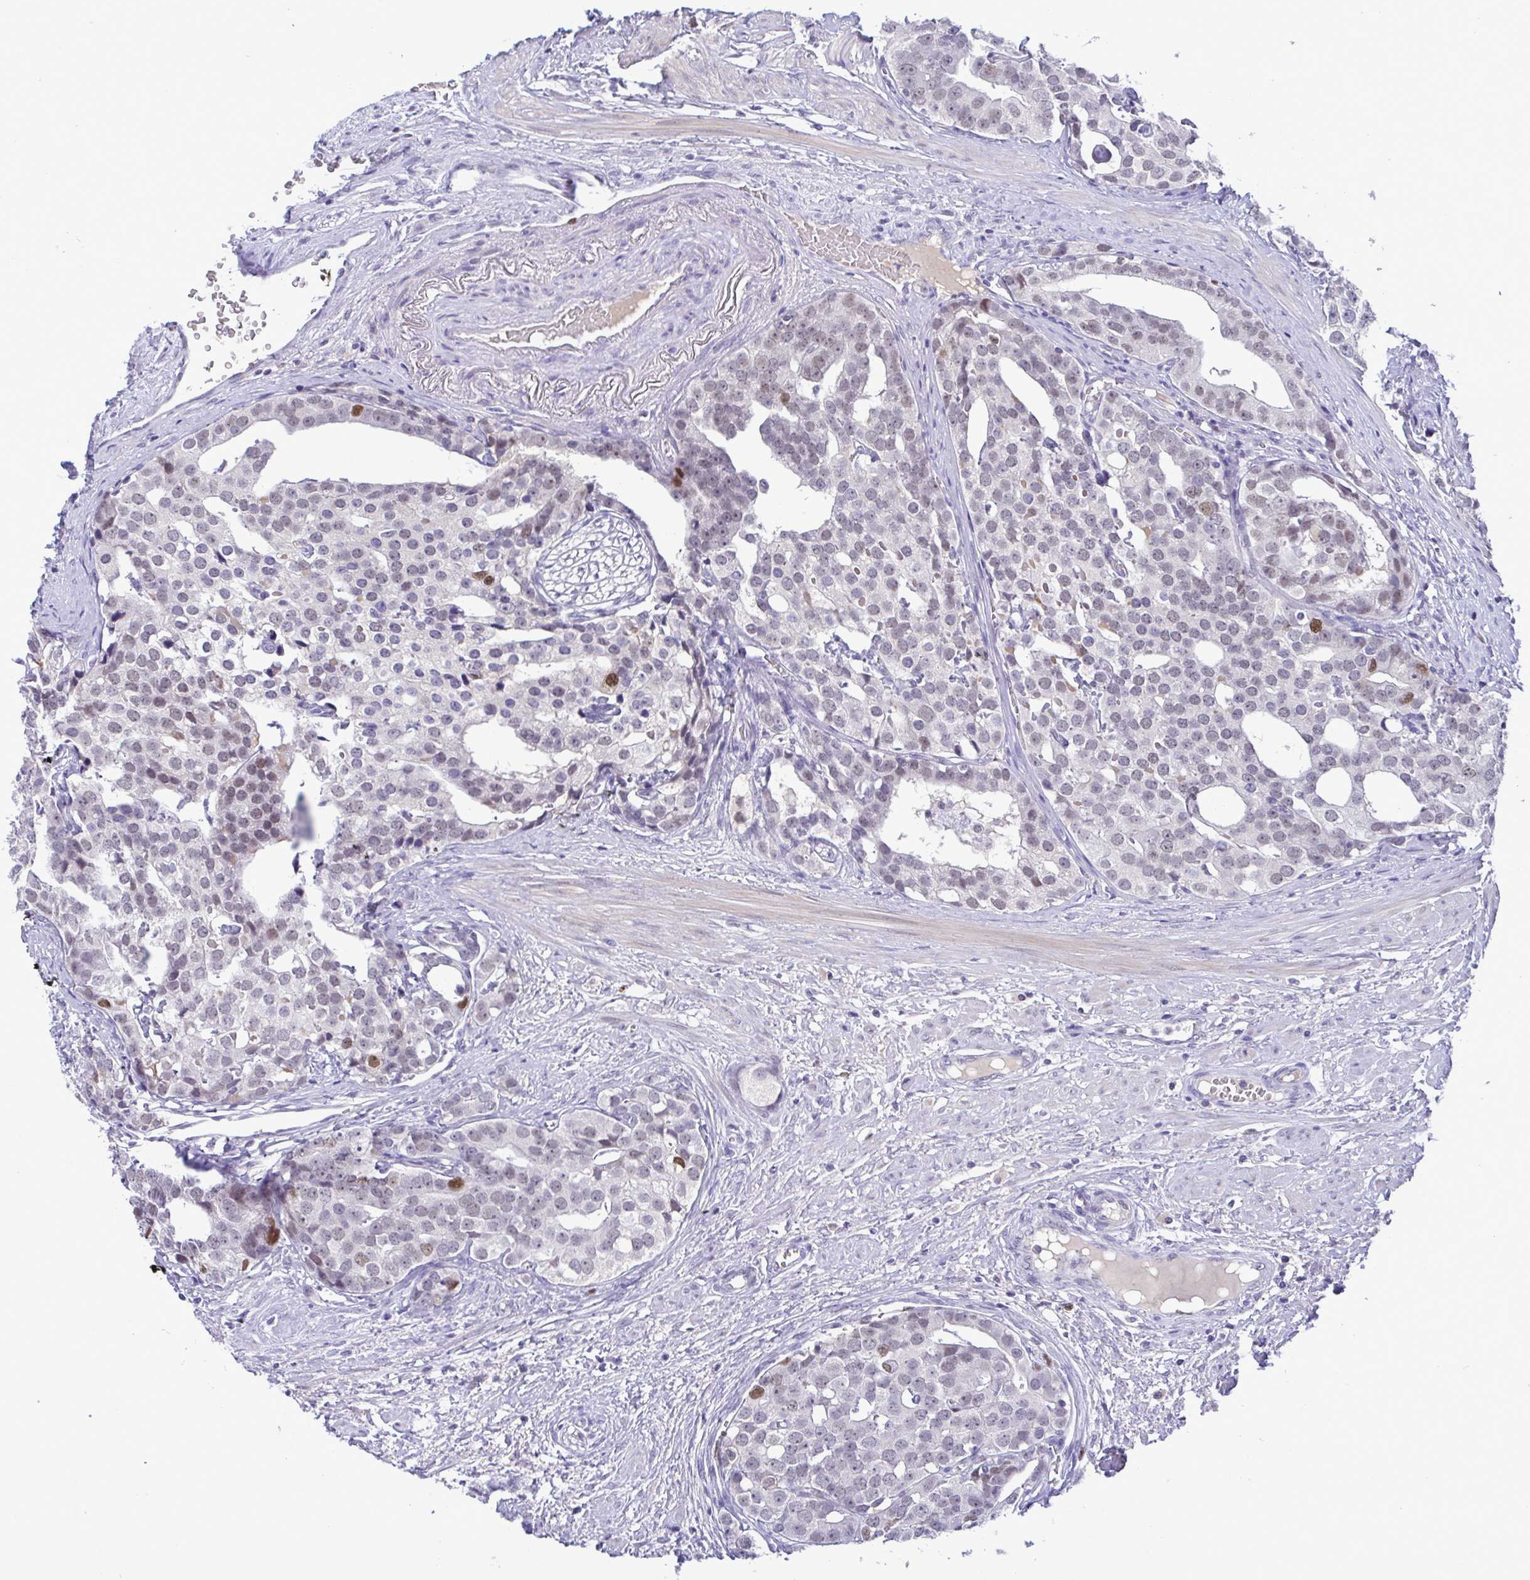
{"staining": {"intensity": "moderate", "quantity": "<25%", "location": "nuclear"}, "tissue": "prostate cancer", "cell_type": "Tumor cells", "image_type": "cancer", "snomed": [{"axis": "morphology", "description": "Adenocarcinoma, High grade"}, {"axis": "topography", "description": "Prostate"}], "caption": "An immunohistochemistry micrograph of neoplastic tissue is shown. Protein staining in brown highlights moderate nuclear positivity in prostate cancer (adenocarcinoma (high-grade)) within tumor cells.", "gene": "TIPIN", "patient": {"sex": "male", "age": 71}}